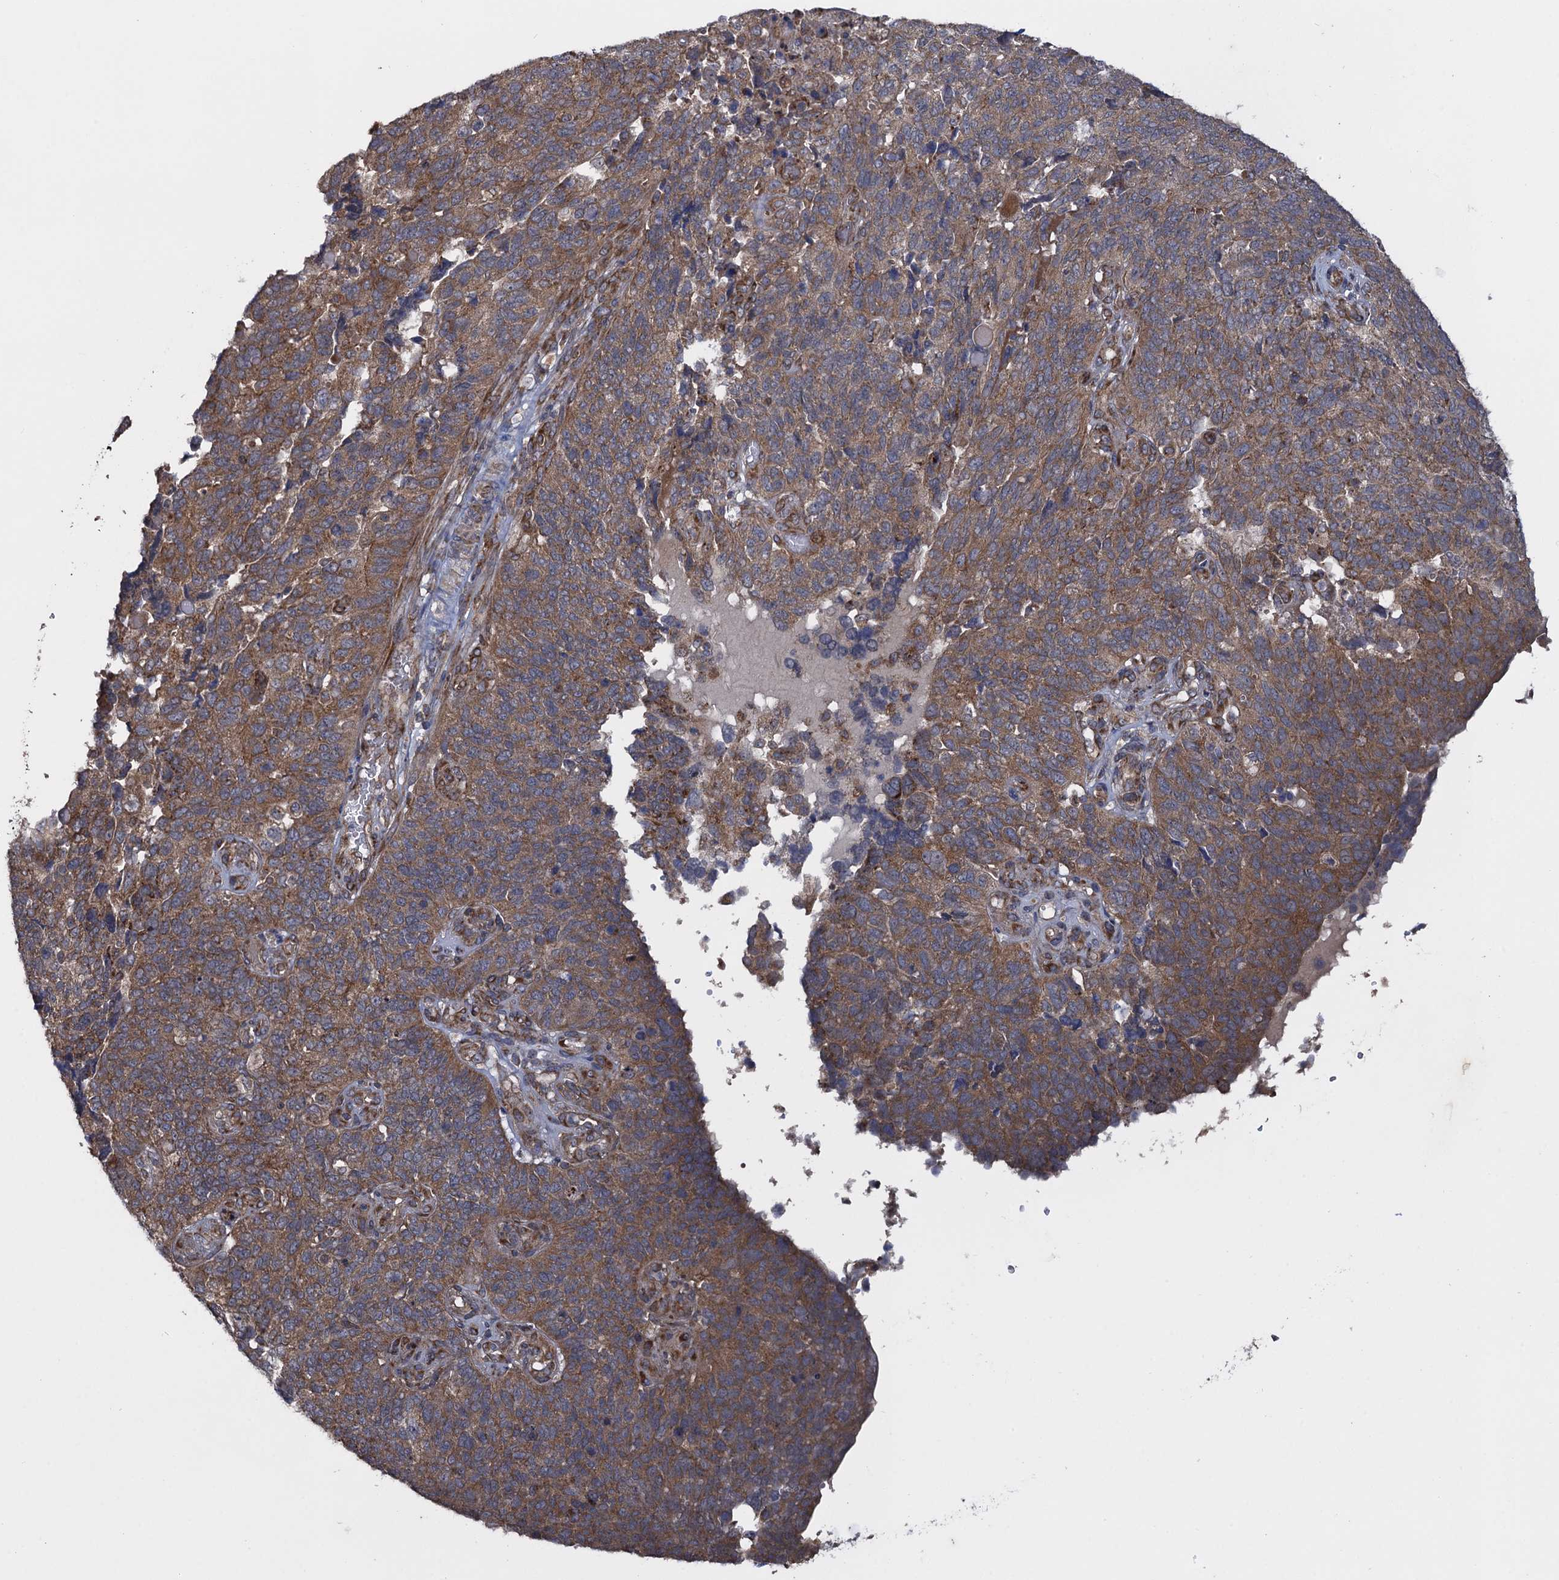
{"staining": {"intensity": "moderate", "quantity": ">75%", "location": "cytoplasmic/membranous"}, "tissue": "endometrial cancer", "cell_type": "Tumor cells", "image_type": "cancer", "snomed": [{"axis": "morphology", "description": "Adenocarcinoma, NOS"}, {"axis": "topography", "description": "Endometrium"}], "caption": "Tumor cells show medium levels of moderate cytoplasmic/membranous expression in approximately >75% of cells in human adenocarcinoma (endometrial).", "gene": "HAUS1", "patient": {"sex": "female", "age": 66}}